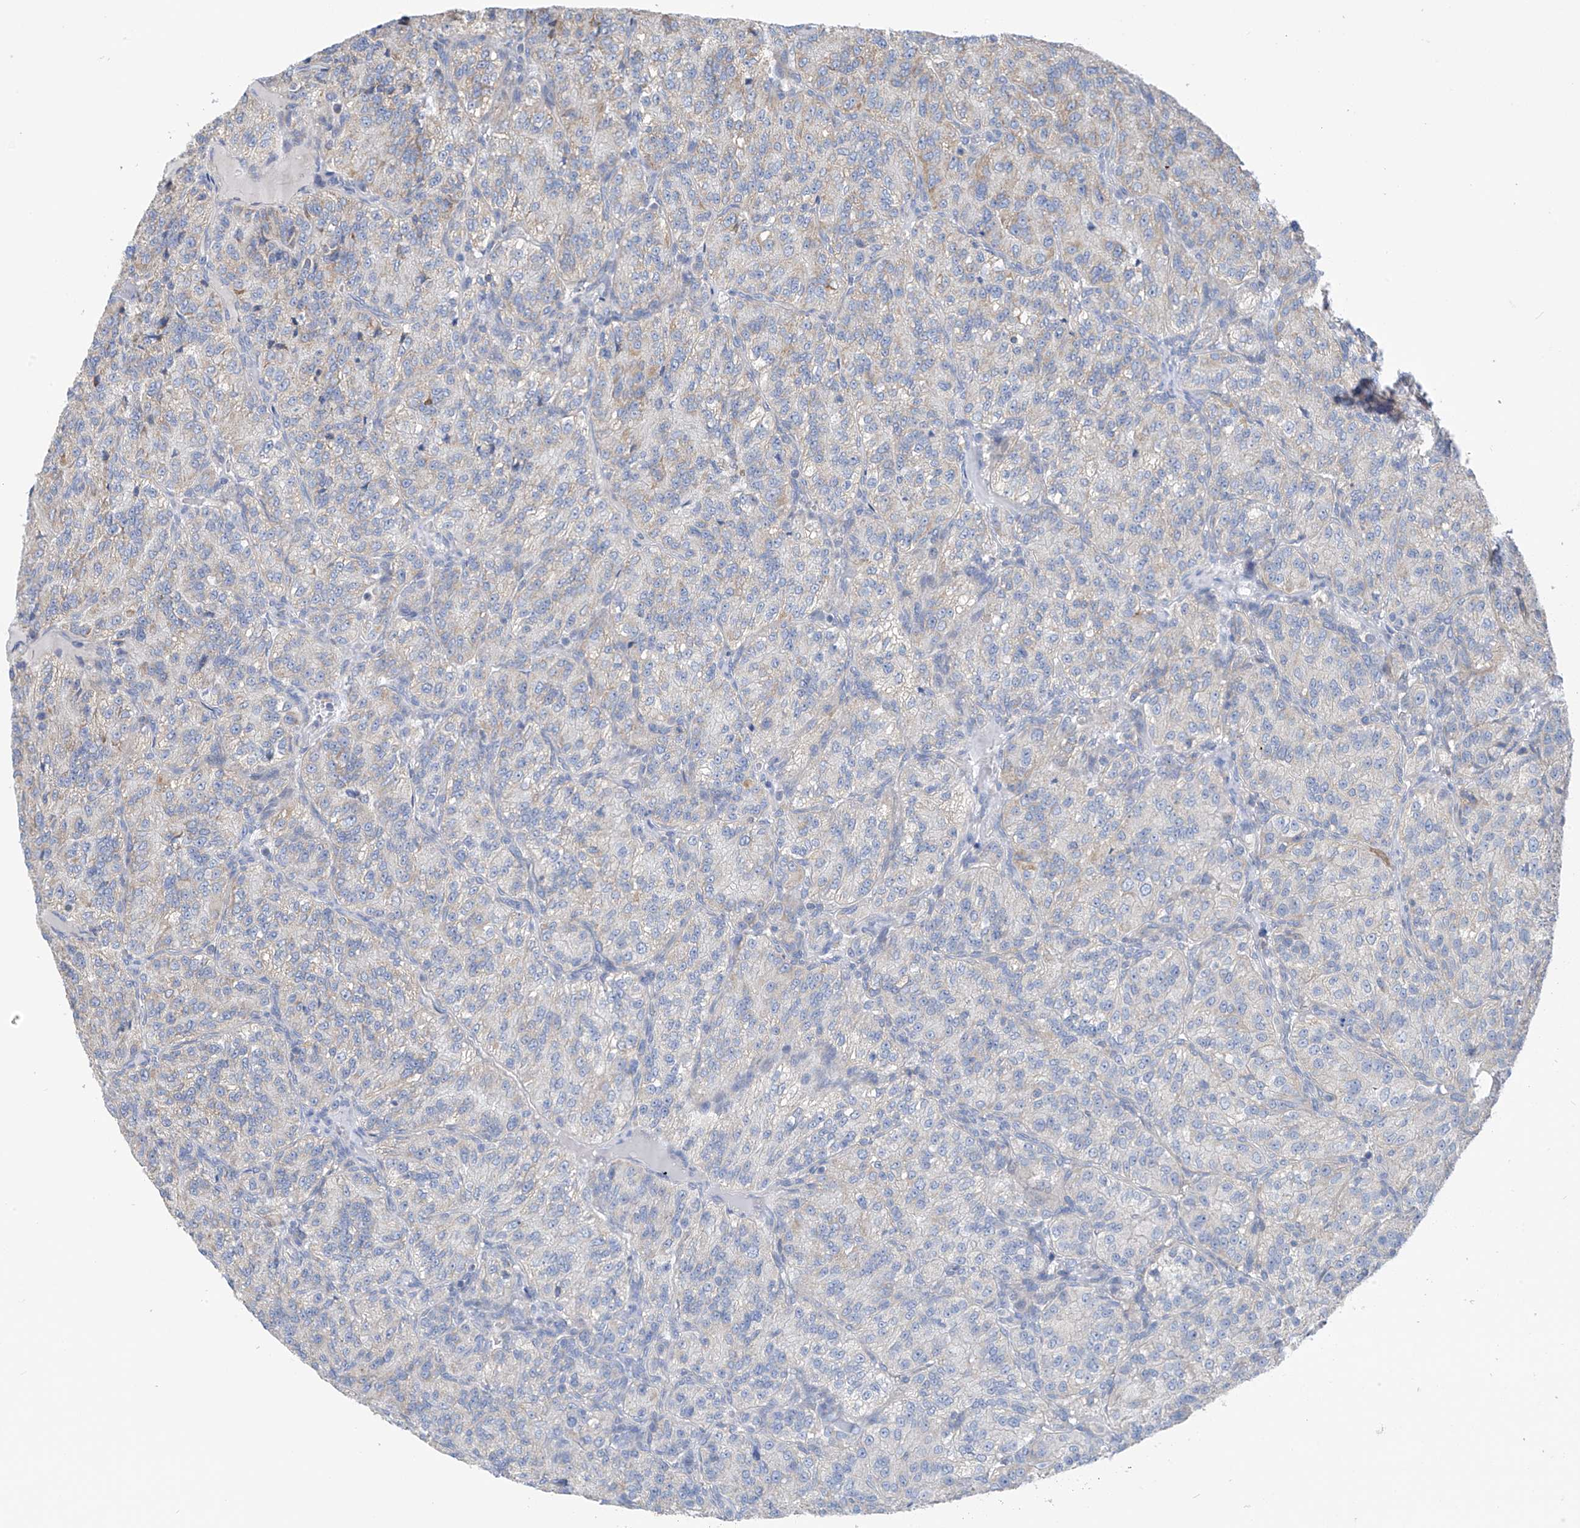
{"staining": {"intensity": "weak", "quantity": "<25%", "location": "cytoplasmic/membranous"}, "tissue": "renal cancer", "cell_type": "Tumor cells", "image_type": "cancer", "snomed": [{"axis": "morphology", "description": "Adenocarcinoma, NOS"}, {"axis": "topography", "description": "Kidney"}], "caption": "This is an immunohistochemistry (IHC) image of human renal cancer. There is no positivity in tumor cells.", "gene": "SYN3", "patient": {"sex": "female", "age": 63}}